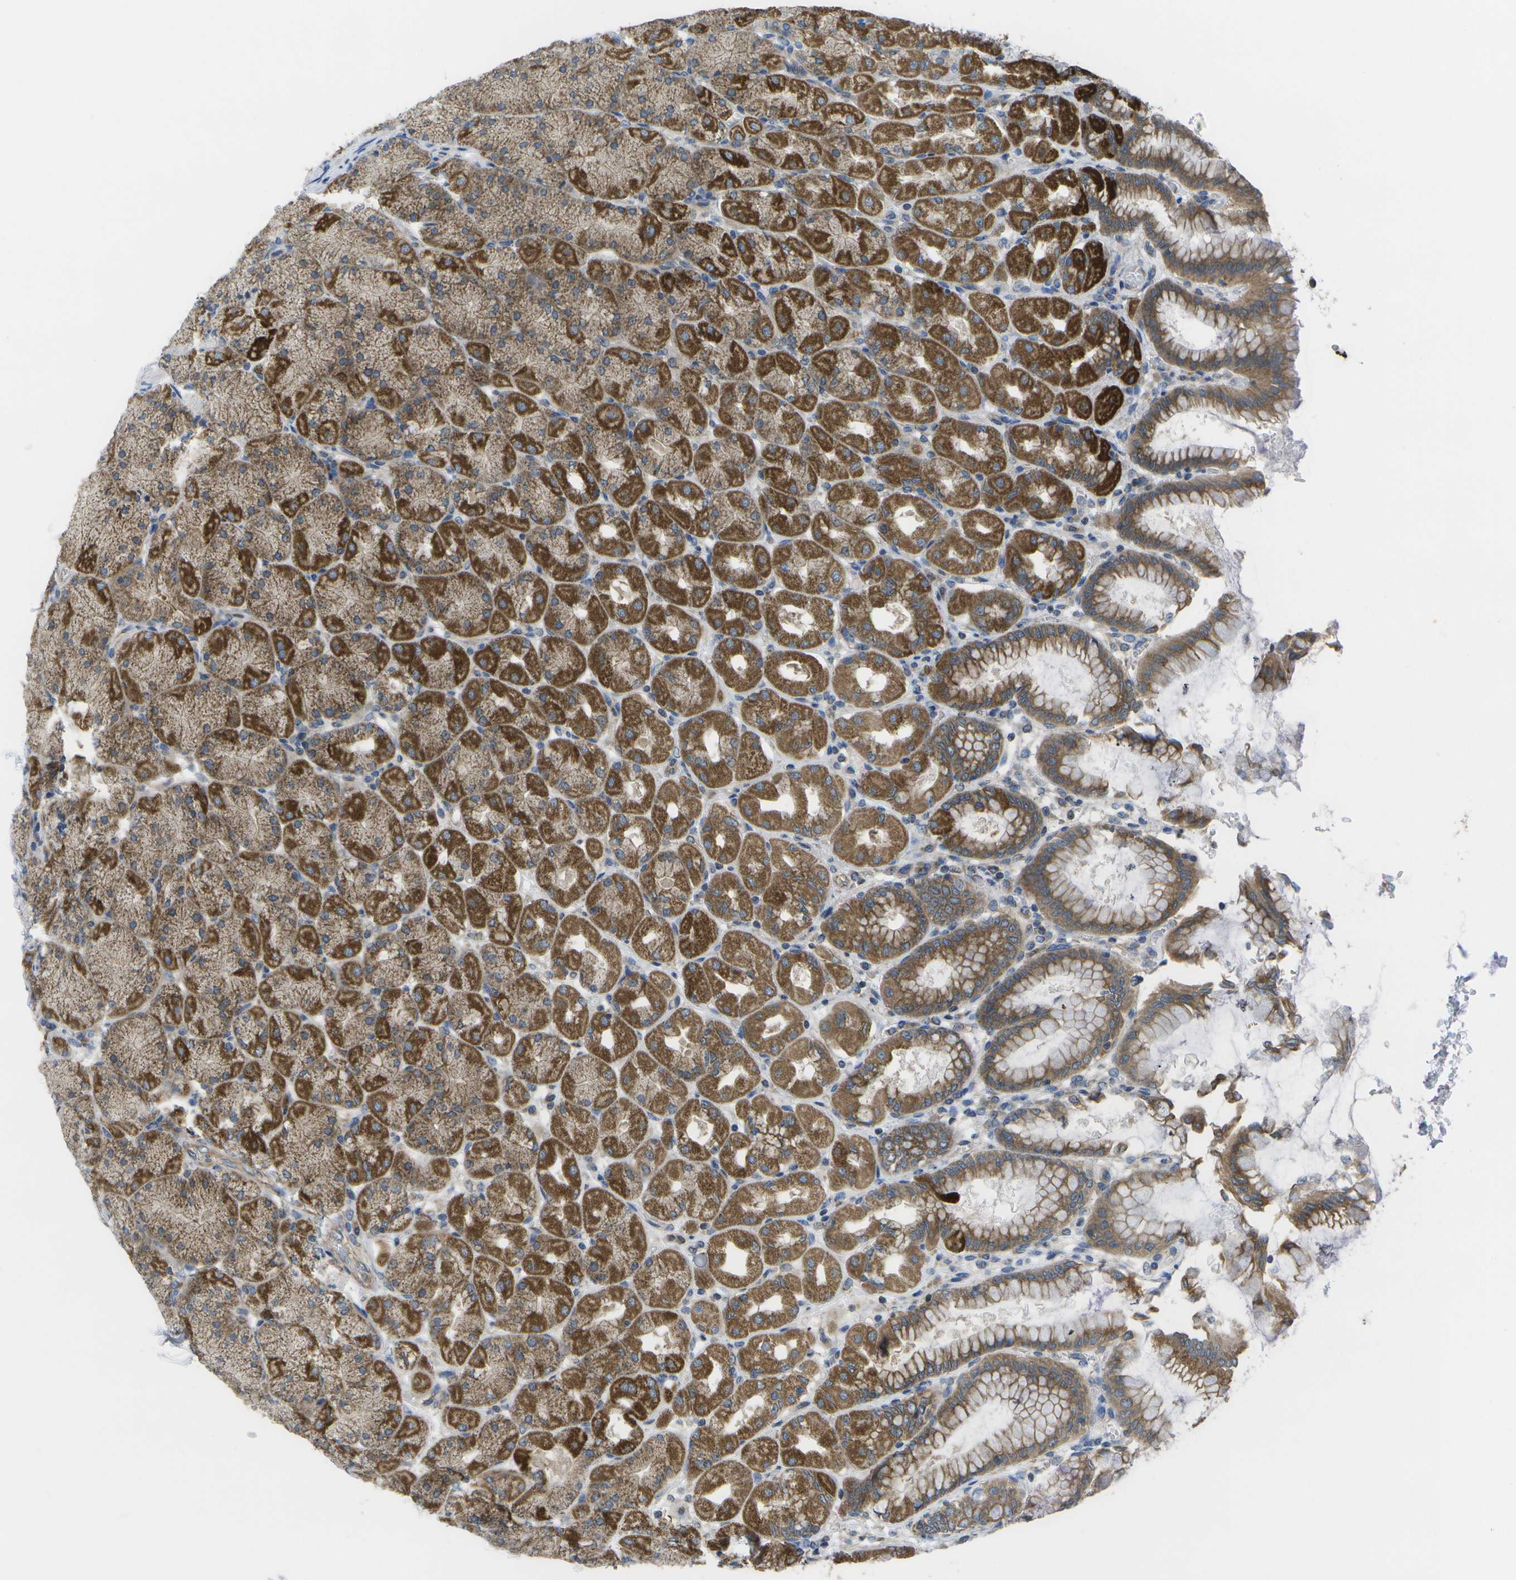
{"staining": {"intensity": "strong", "quantity": ">75%", "location": "cytoplasmic/membranous"}, "tissue": "stomach", "cell_type": "Glandular cells", "image_type": "normal", "snomed": [{"axis": "morphology", "description": "Normal tissue, NOS"}, {"axis": "topography", "description": "Stomach, upper"}], "caption": "The photomicrograph exhibits staining of normal stomach, revealing strong cytoplasmic/membranous protein positivity (brown color) within glandular cells. (Brightfield microscopy of DAB IHC at high magnification).", "gene": "DPM3", "patient": {"sex": "female", "age": 56}}